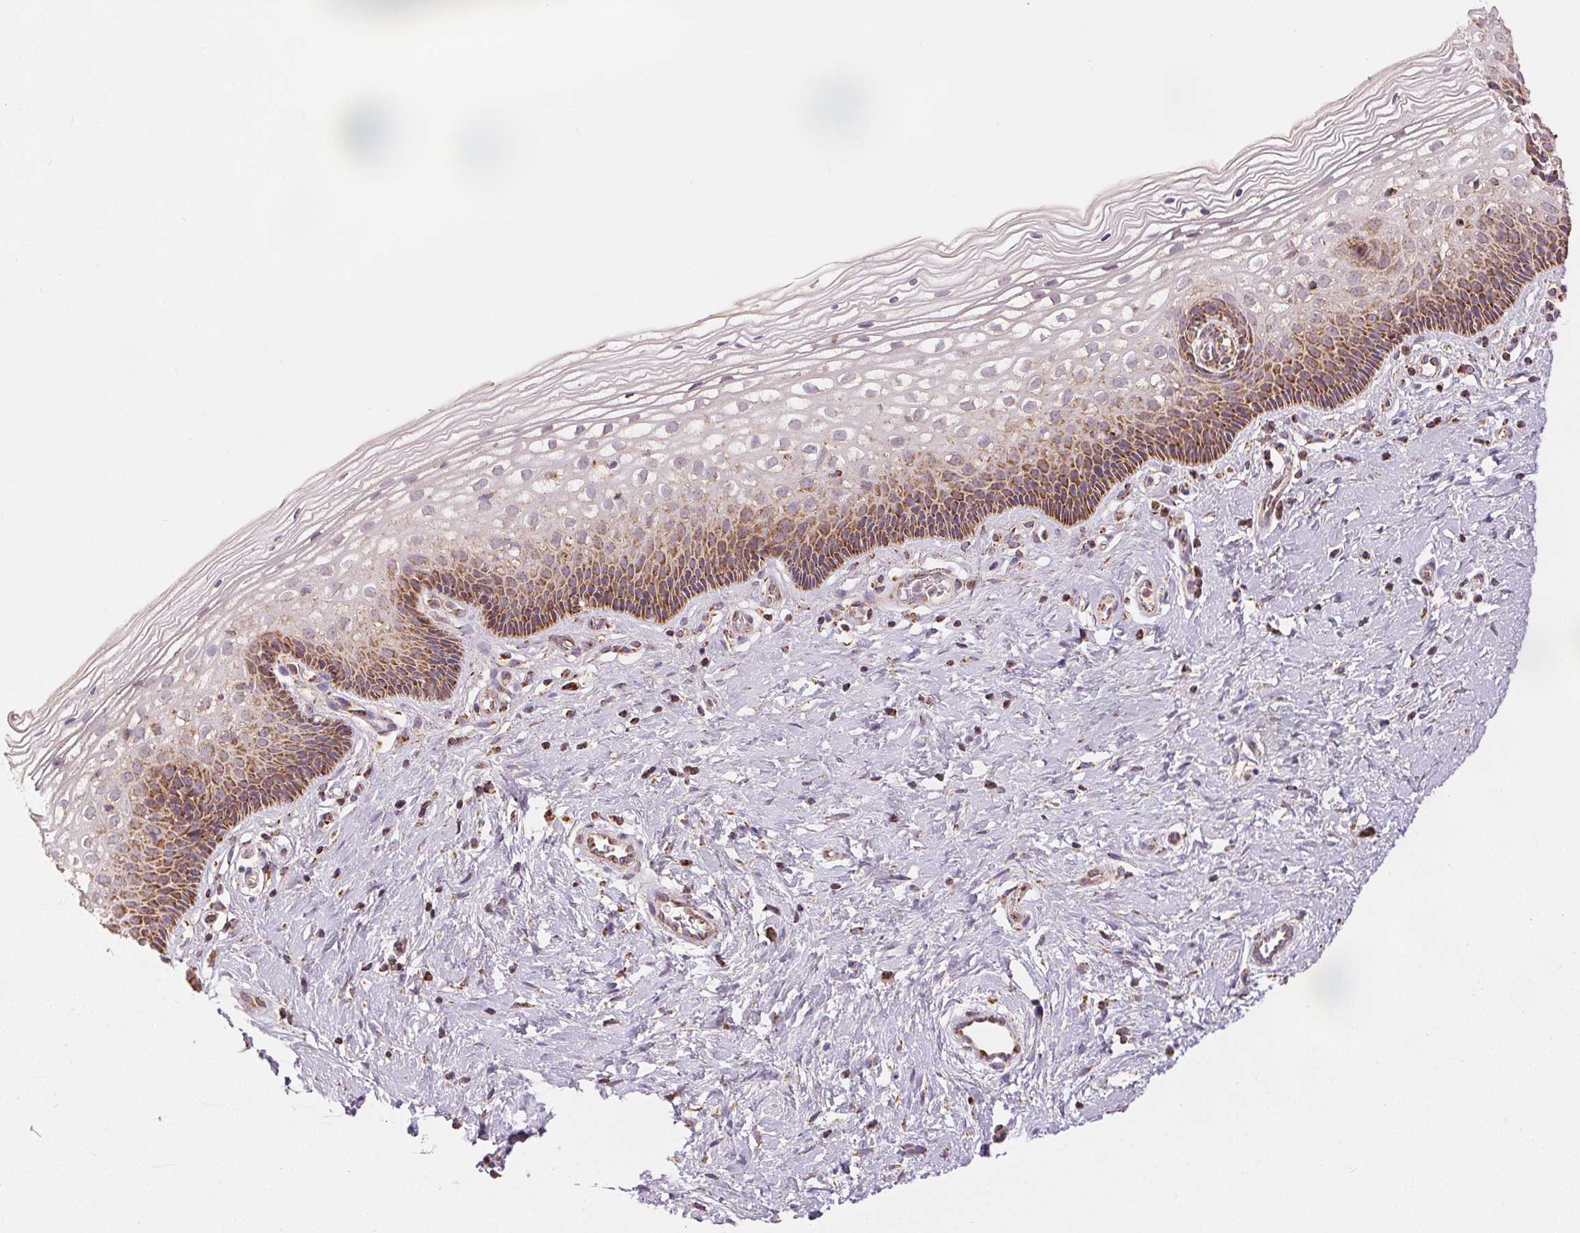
{"staining": {"intensity": "moderate", "quantity": ">75%", "location": "cytoplasmic/membranous"}, "tissue": "cervix", "cell_type": "Glandular cells", "image_type": "normal", "snomed": [{"axis": "morphology", "description": "Normal tissue, NOS"}, {"axis": "topography", "description": "Cervix"}], "caption": "Protein staining by immunohistochemistry (IHC) demonstrates moderate cytoplasmic/membranous staining in about >75% of glandular cells in benign cervix.", "gene": "SDHB", "patient": {"sex": "female", "age": 34}}